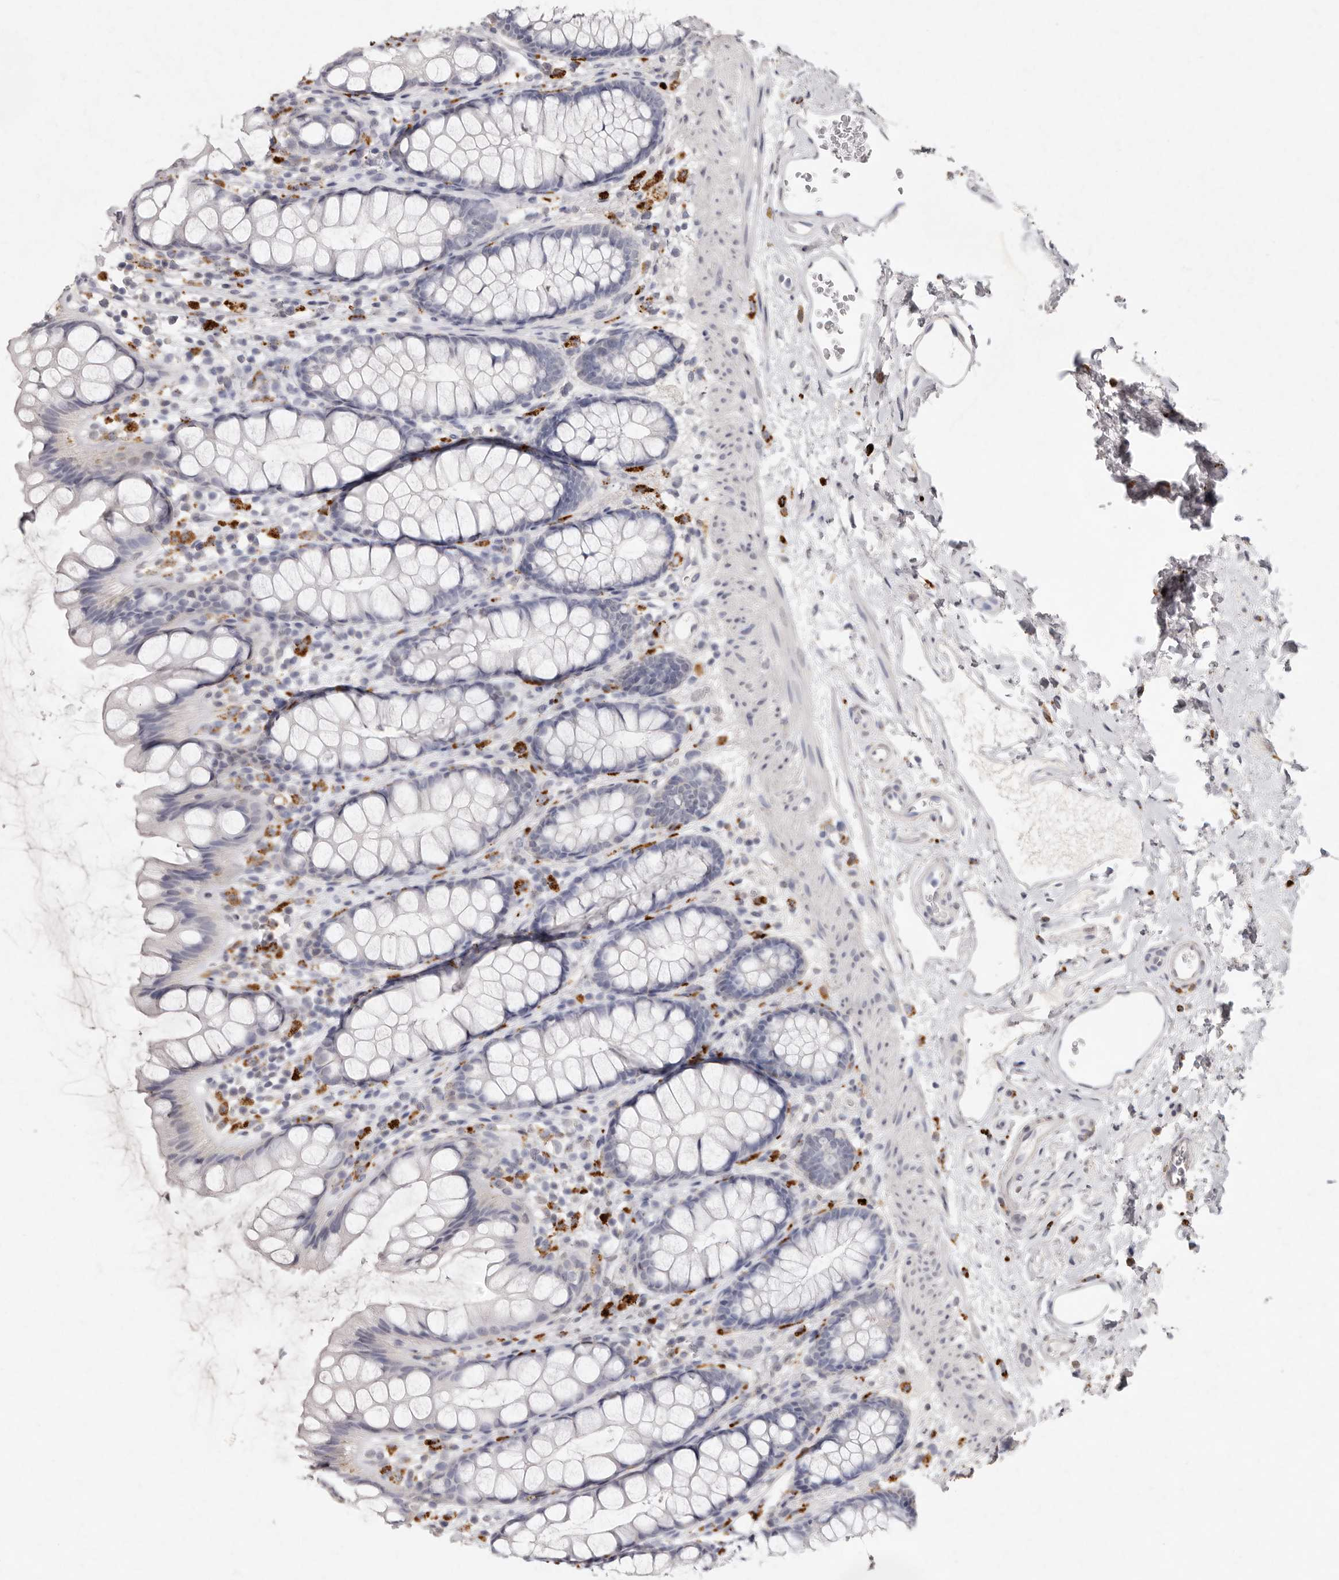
{"staining": {"intensity": "negative", "quantity": "none", "location": "none"}, "tissue": "rectum", "cell_type": "Glandular cells", "image_type": "normal", "snomed": [{"axis": "morphology", "description": "Normal tissue, NOS"}, {"axis": "topography", "description": "Rectum"}], "caption": "This is an IHC image of benign rectum. There is no positivity in glandular cells.", "gene": "FAM185A", "patient": {"sex": "female", "age": 65}}